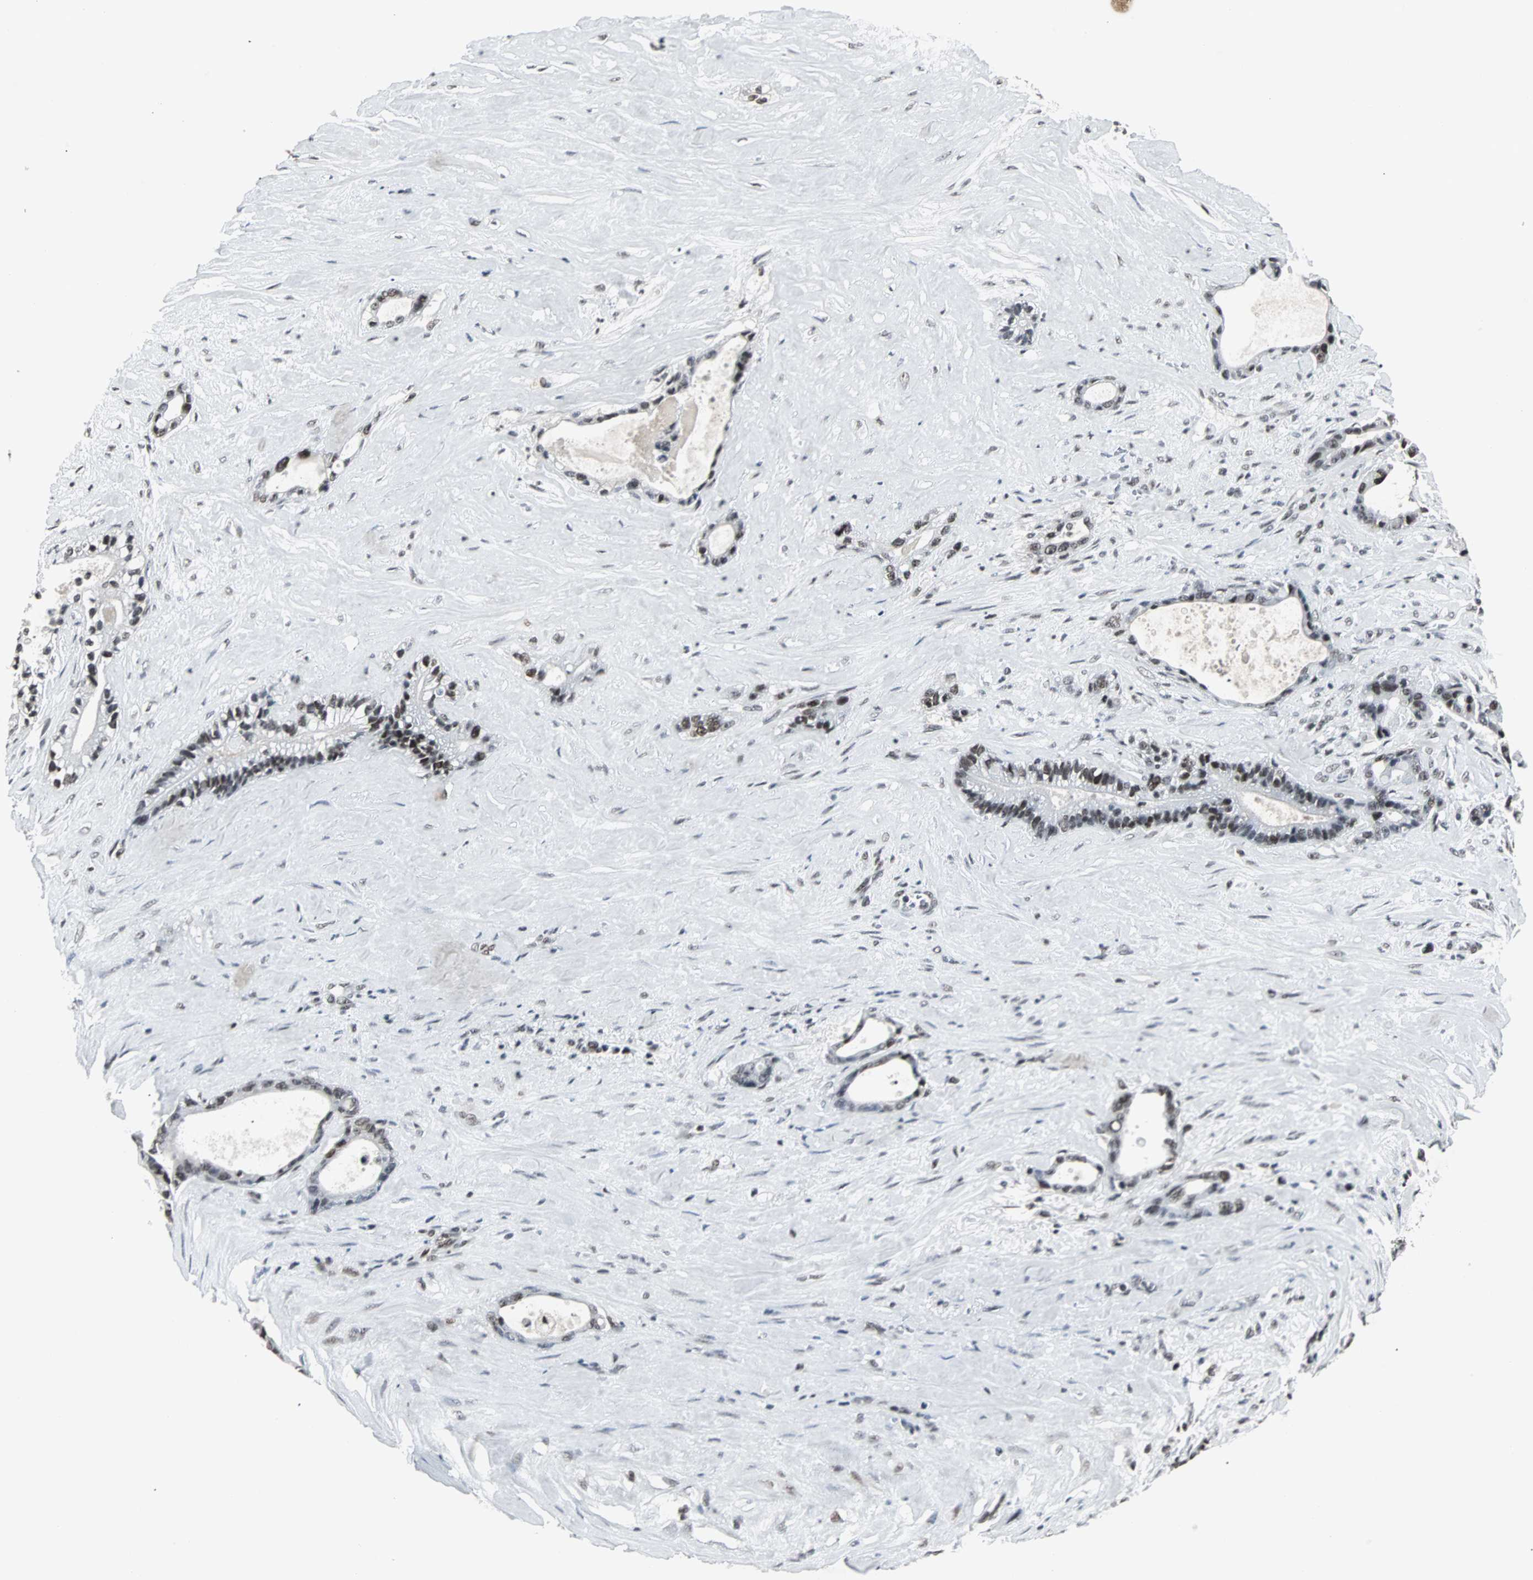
{"staining": {"intensity": "moderate", "quantity": ">75%", "location": "nuclear"}, "tissue": "liver cancer", "cell_type": "Tumor cells", "image_type": "cancer", "snomed": [{"axis": "morphology", "description": "Cholangiocarcinoma"}, {"axis": "topography", "description": "Liver"}], "caption": "Immunohistochemical staining of liver cancer (cholangiocarcinoma) displays moderate nuclear protein staining in approximately >75% of tumor cells.", "gene": "PNKP", "patient": {"sex": "female", "age": 55}}